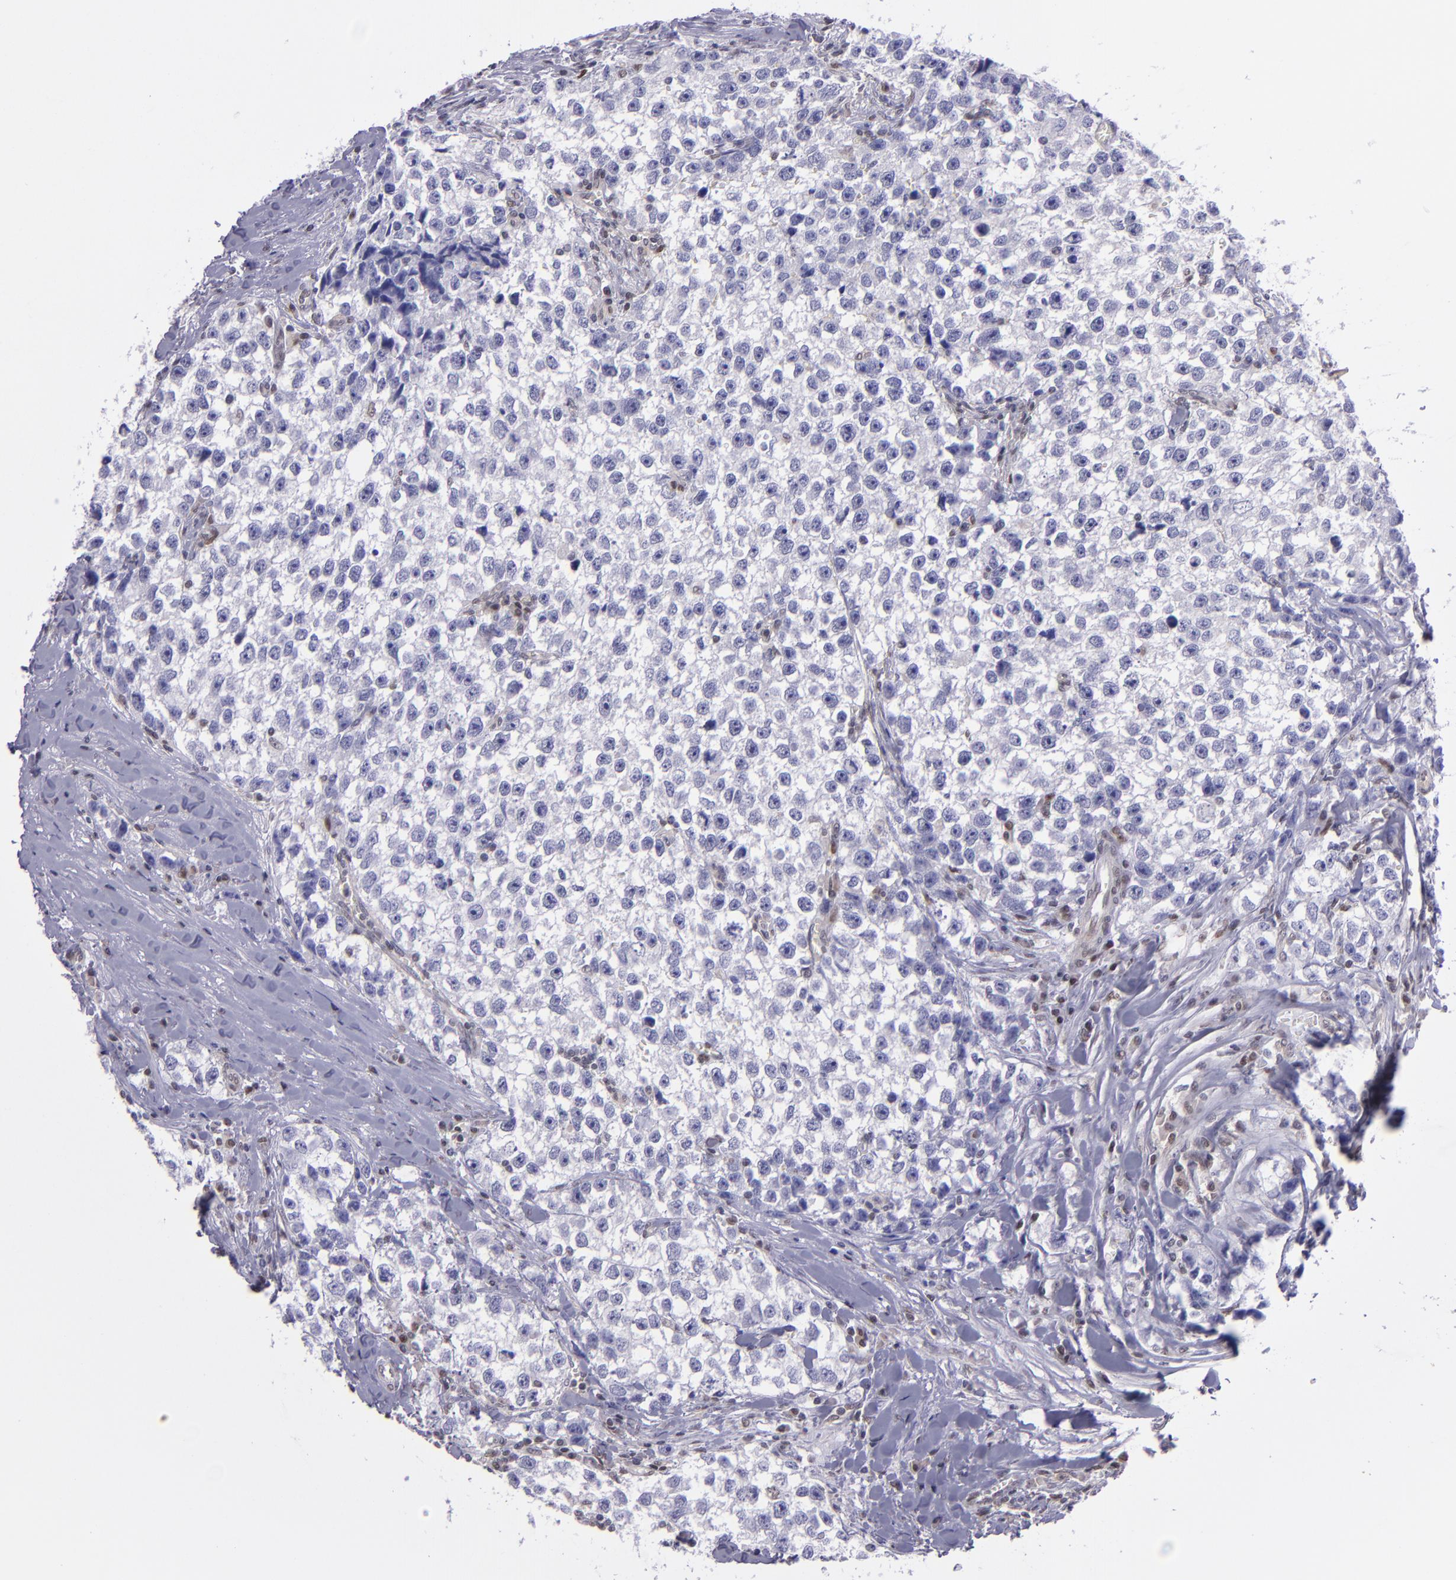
{"staining": {"intensity": "negative", "quantity": "none", "location": "none"}, "tissue": "testis cancer", "cell_type": "Tumor cells", "image_type": "cancer", "snomed": [{"axis": "morphology", "description": "Seminoma, NOS"}, {"axis": "morphology", "description": "Carcinoma, Embryonal, NOS"}, {"axis": "topography", "description": "Testis"}], "caption": "An IHC histopathology image of testis embryonal carcinoma is shown. There is no staining in tumor cells of testis embryonal carcinoma.", "gene": "BAG1", "patient": {"sex": "male", "age": 30}}